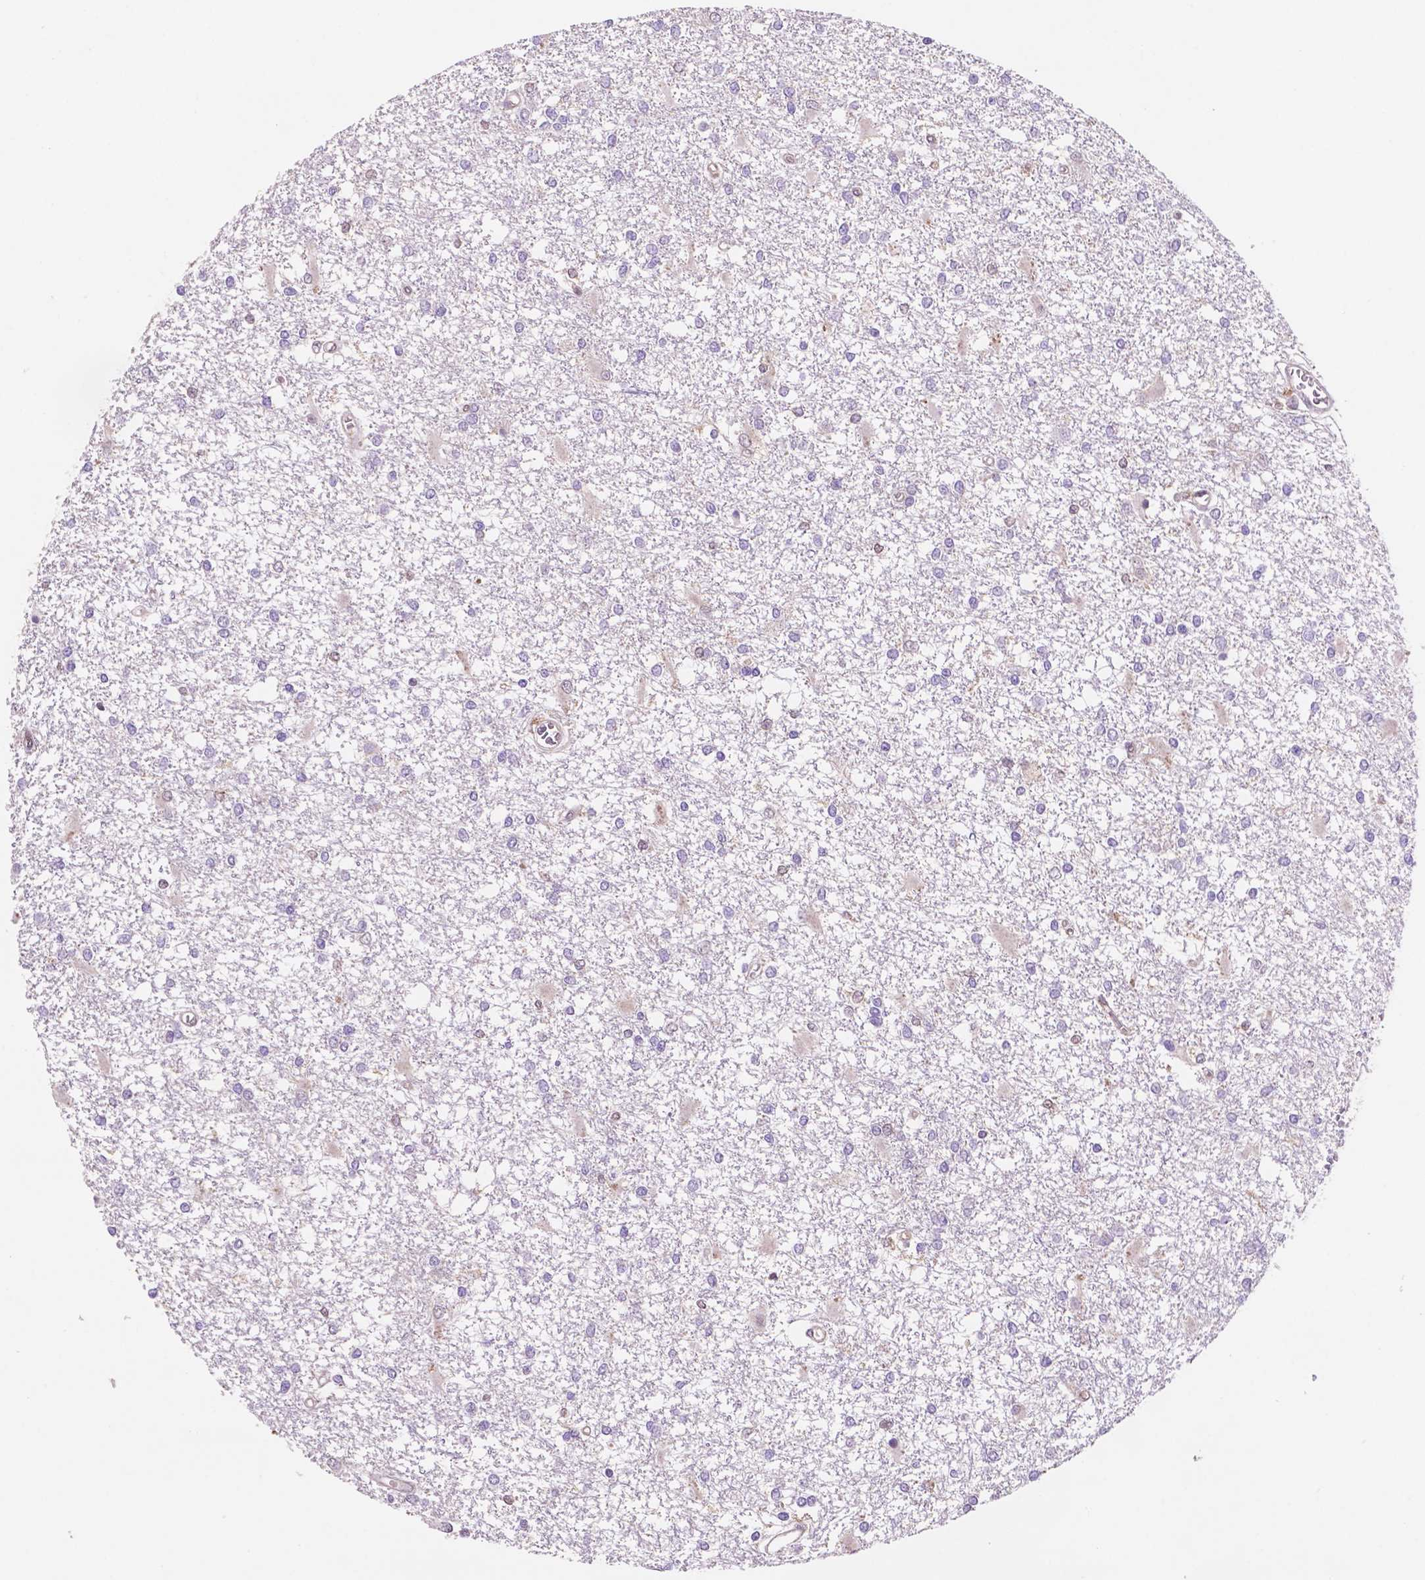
{"staining": {"intensity": "negative", "quantity": "none", "location": "none"}, "tissue": "glioma", "cell_type": "Tumor cells", "image_type": "cancer", "snomed": [{"axis": "morphology", "description": "Glioma, malignant, High grade"}, {"axis": "topography", "description": "Cerebral cortex"}], "caption": "IHC of glioma demonstrates no positivity in tumor cells. (Brightfield microscopy of DAB (3,3'-diaminobenzidine) immunohistochemistry (IHC) at high magnification).", "gene": "UBE2L6", "patient": {"sex": "male", "age": 79}}